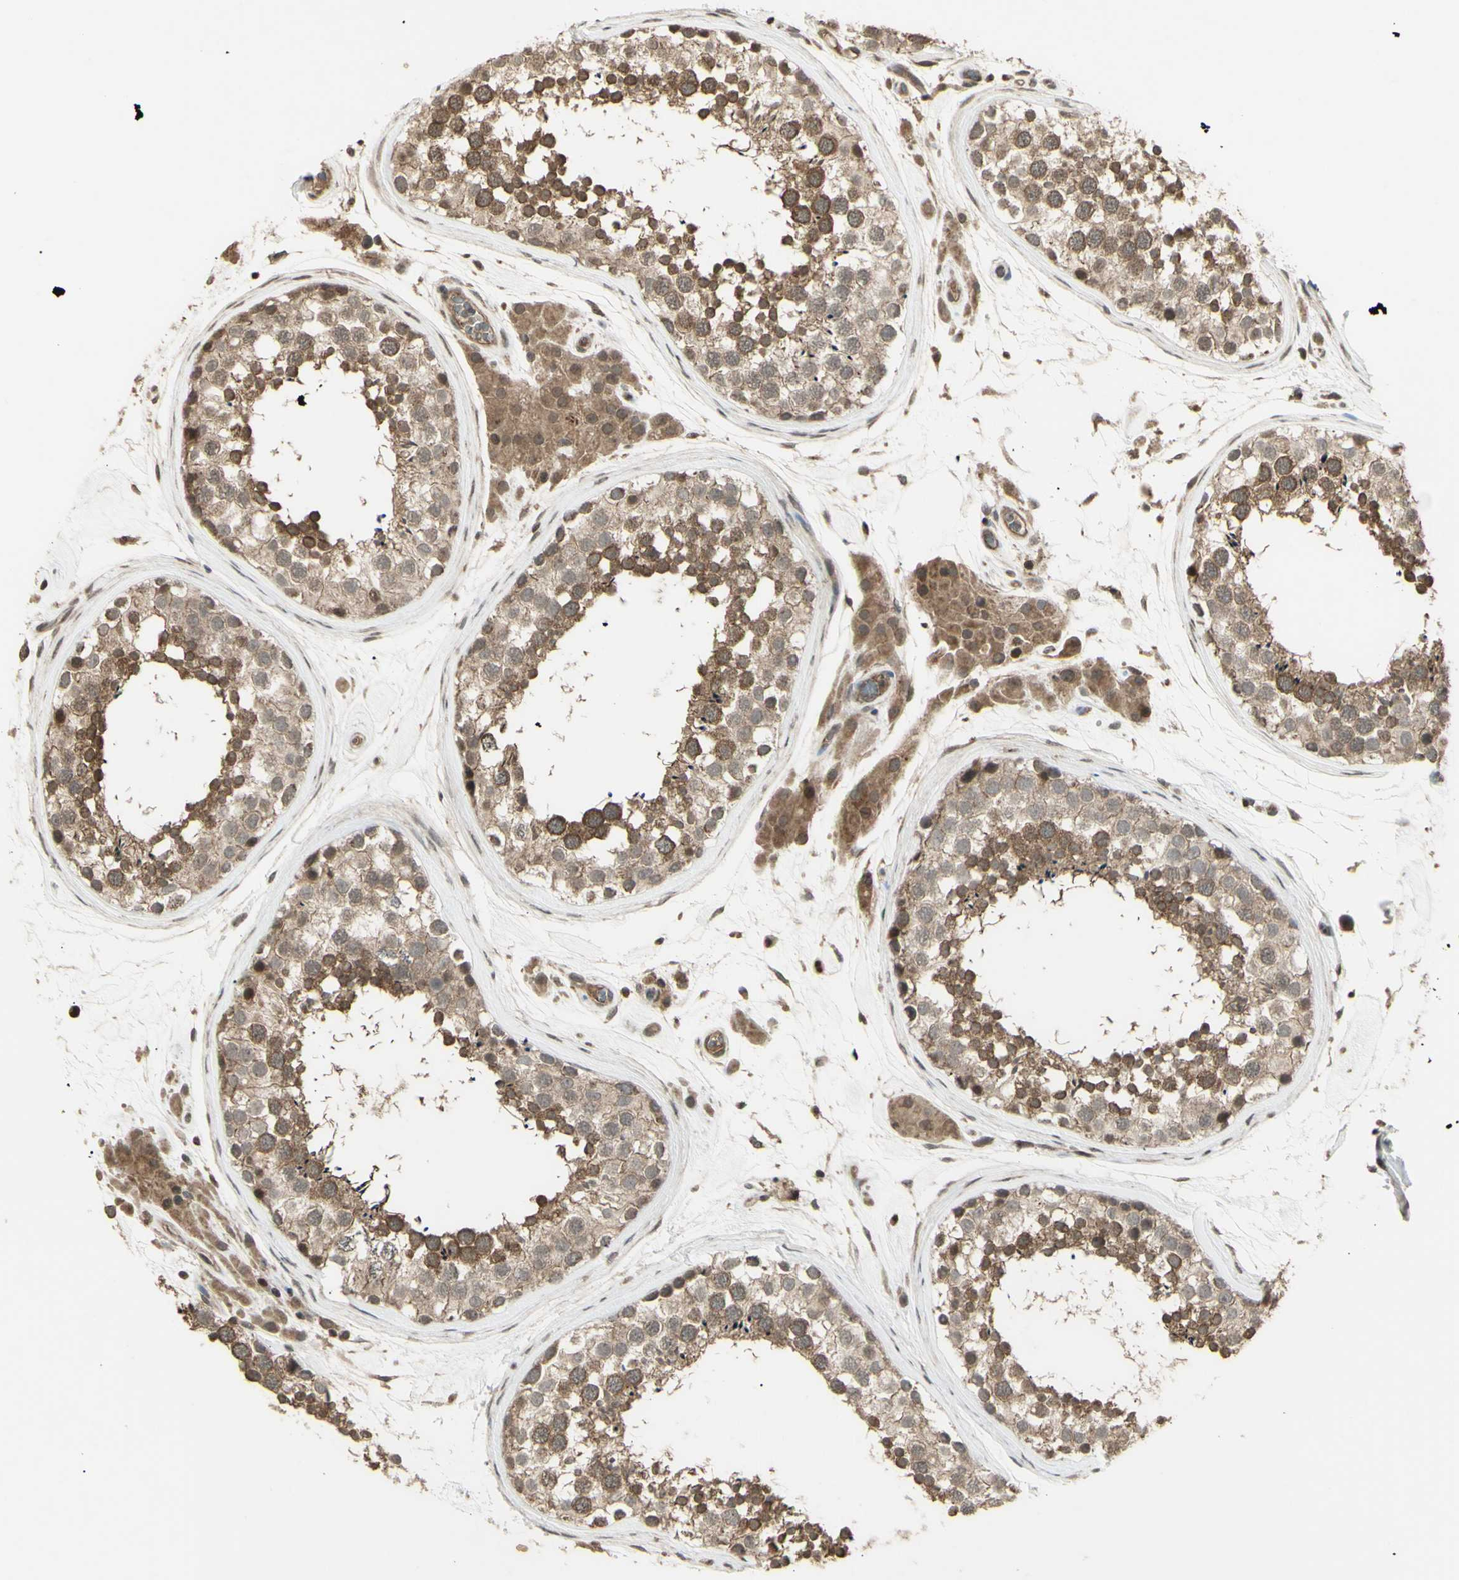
{"staining": {"intensity": "moderate", "quantity": ">75%", "location": "cytoplasmic/membranous"}, "tissue": "testis", "cell_type": "Cells in seminiferous ducts", "image_type": "normal", "snomed": [{"axis": "morphology", "description": "Normal tissue, NOS"}, {"axis": "topography", "description": "Testis"}], "caption": "High-power microscopy captured an immunohistochemistry histopathology image of benign testis, revealing moderate cytoplasmic/membranous staining in approximately >75% of cells in seminiferous ducts. The staining is performed using DAB (3,3'-diaminobenzidine) brown chromogen to label protein expression. The nuclei are counter-stained blue using hematoxylin.", "gene": "BLNK", "patient": {"sex": "male", "age": 46}}